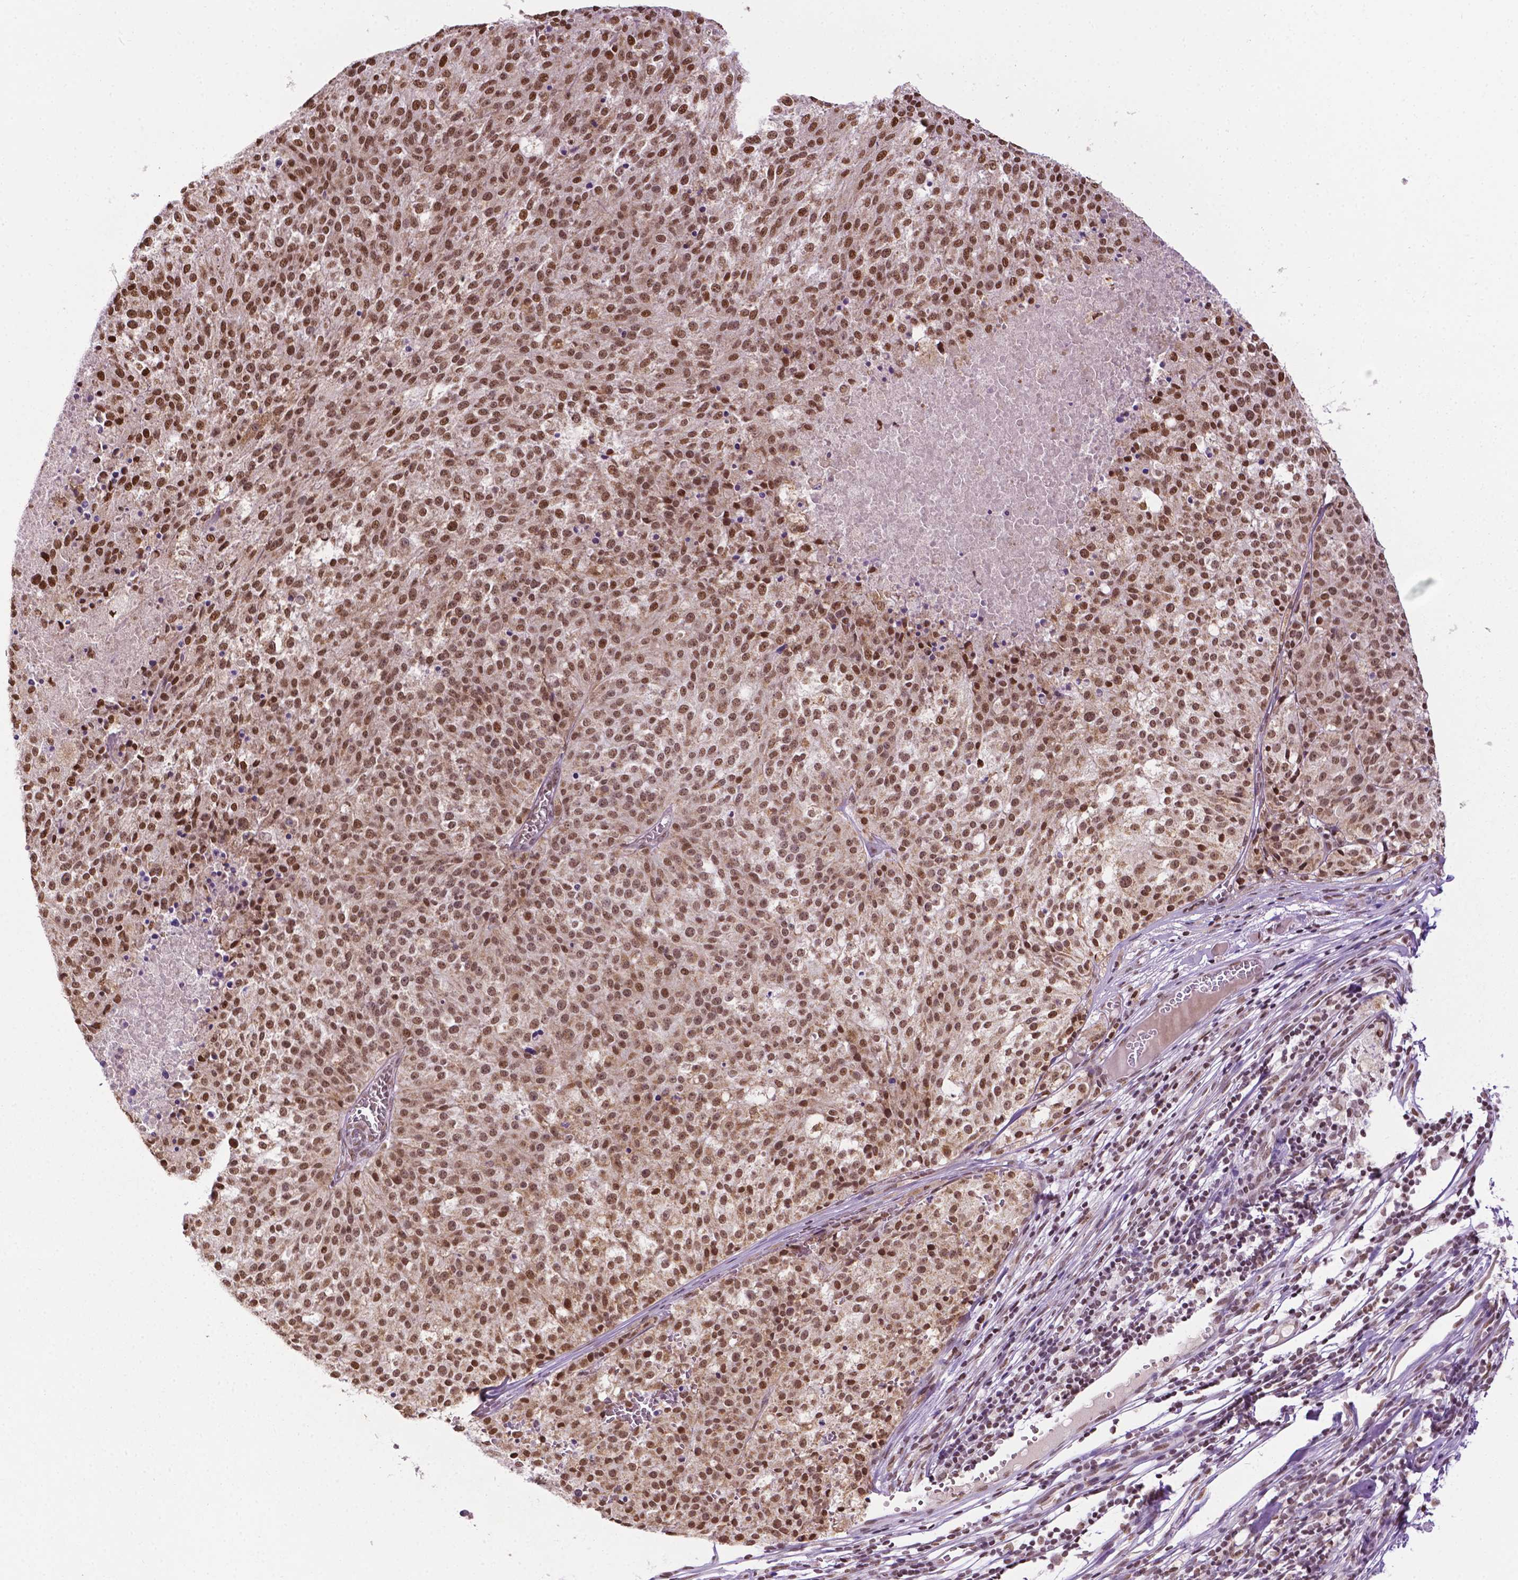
{"staining": {"intensity": "moderate", "quantity": ">75%", "location": "cytoplasmic/membranous,nuclear"}, "tissue": "melanoma", "cell_type": "Tumor cells", "image_type": "cancer", "snomed": [{"axis": "morphology", "description": "Malignant melanoma, Metastatic site"}, {"axis": "topography", "description": "Lymph node"}], "caption": "IHC histopathology image of neoplastic tissue: human melanoma stained using IHC demonstrates medium levels of moderate protein expression localized specifically in the cytoplasmic/membranous and nuclear of tumor cells, appearing as a cytoplasmic/membranous and nuclear brown color.", "gene": "COL23A1", "patient": {"sex": "female", "age": 64}}